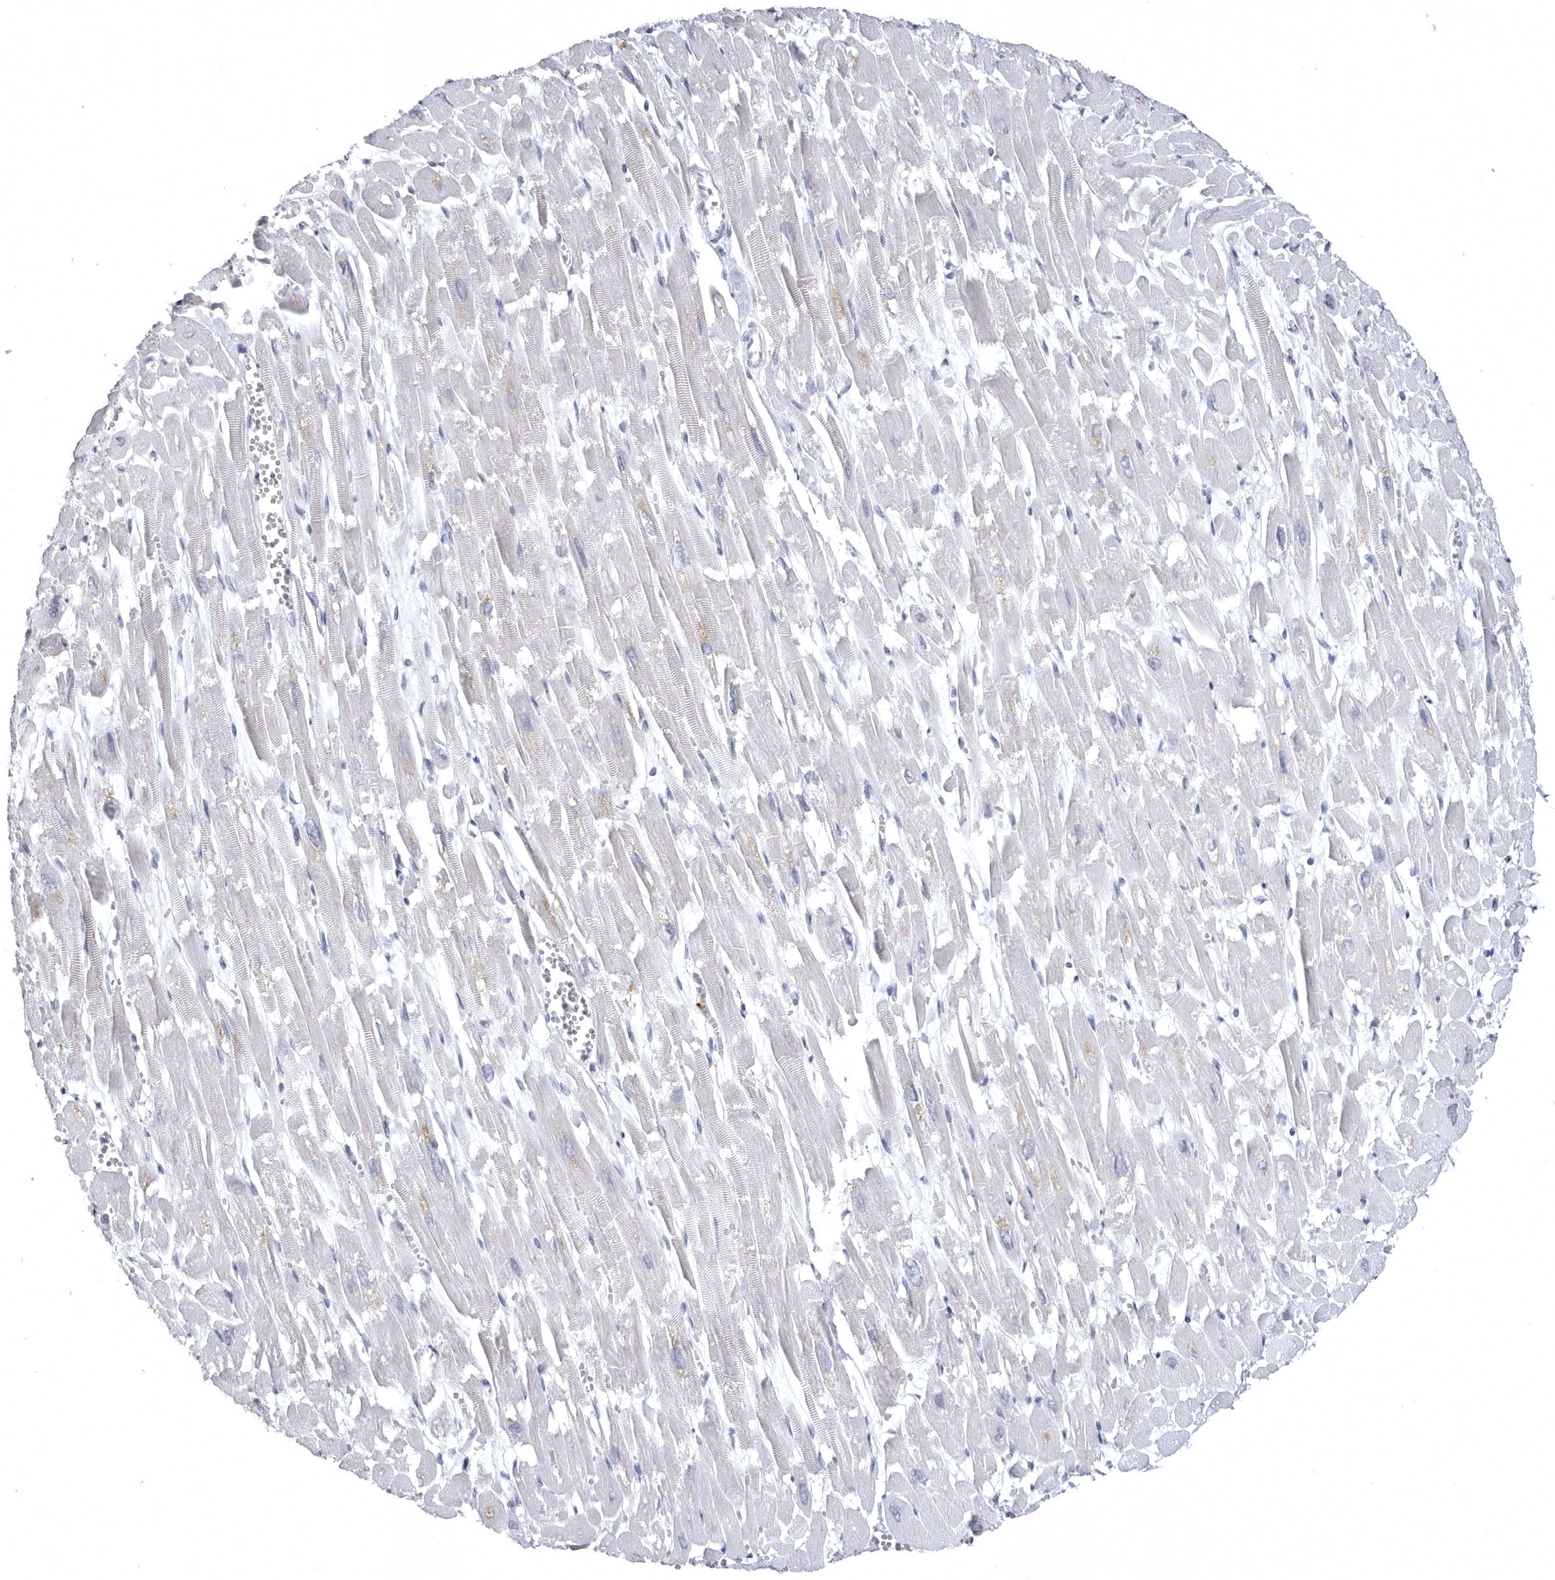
{"staining": {"intensity": "negative", "quantity": "none", "location": "none"}, "tissue": "heart muscle", "cell_type": "Cardiomyocytes", "image_type": "normal", "snomed": [{"axis": "morphology", "description": "Normal tissue, NOS"}, {"axis": "topography", "description": "Heart"}], "caption": "Protein analysis of benign heart muscle displays no significant positivity in cardiomyocytes.", "gene": "STAP2", "patient": {"sex": "male", "age": 54}}